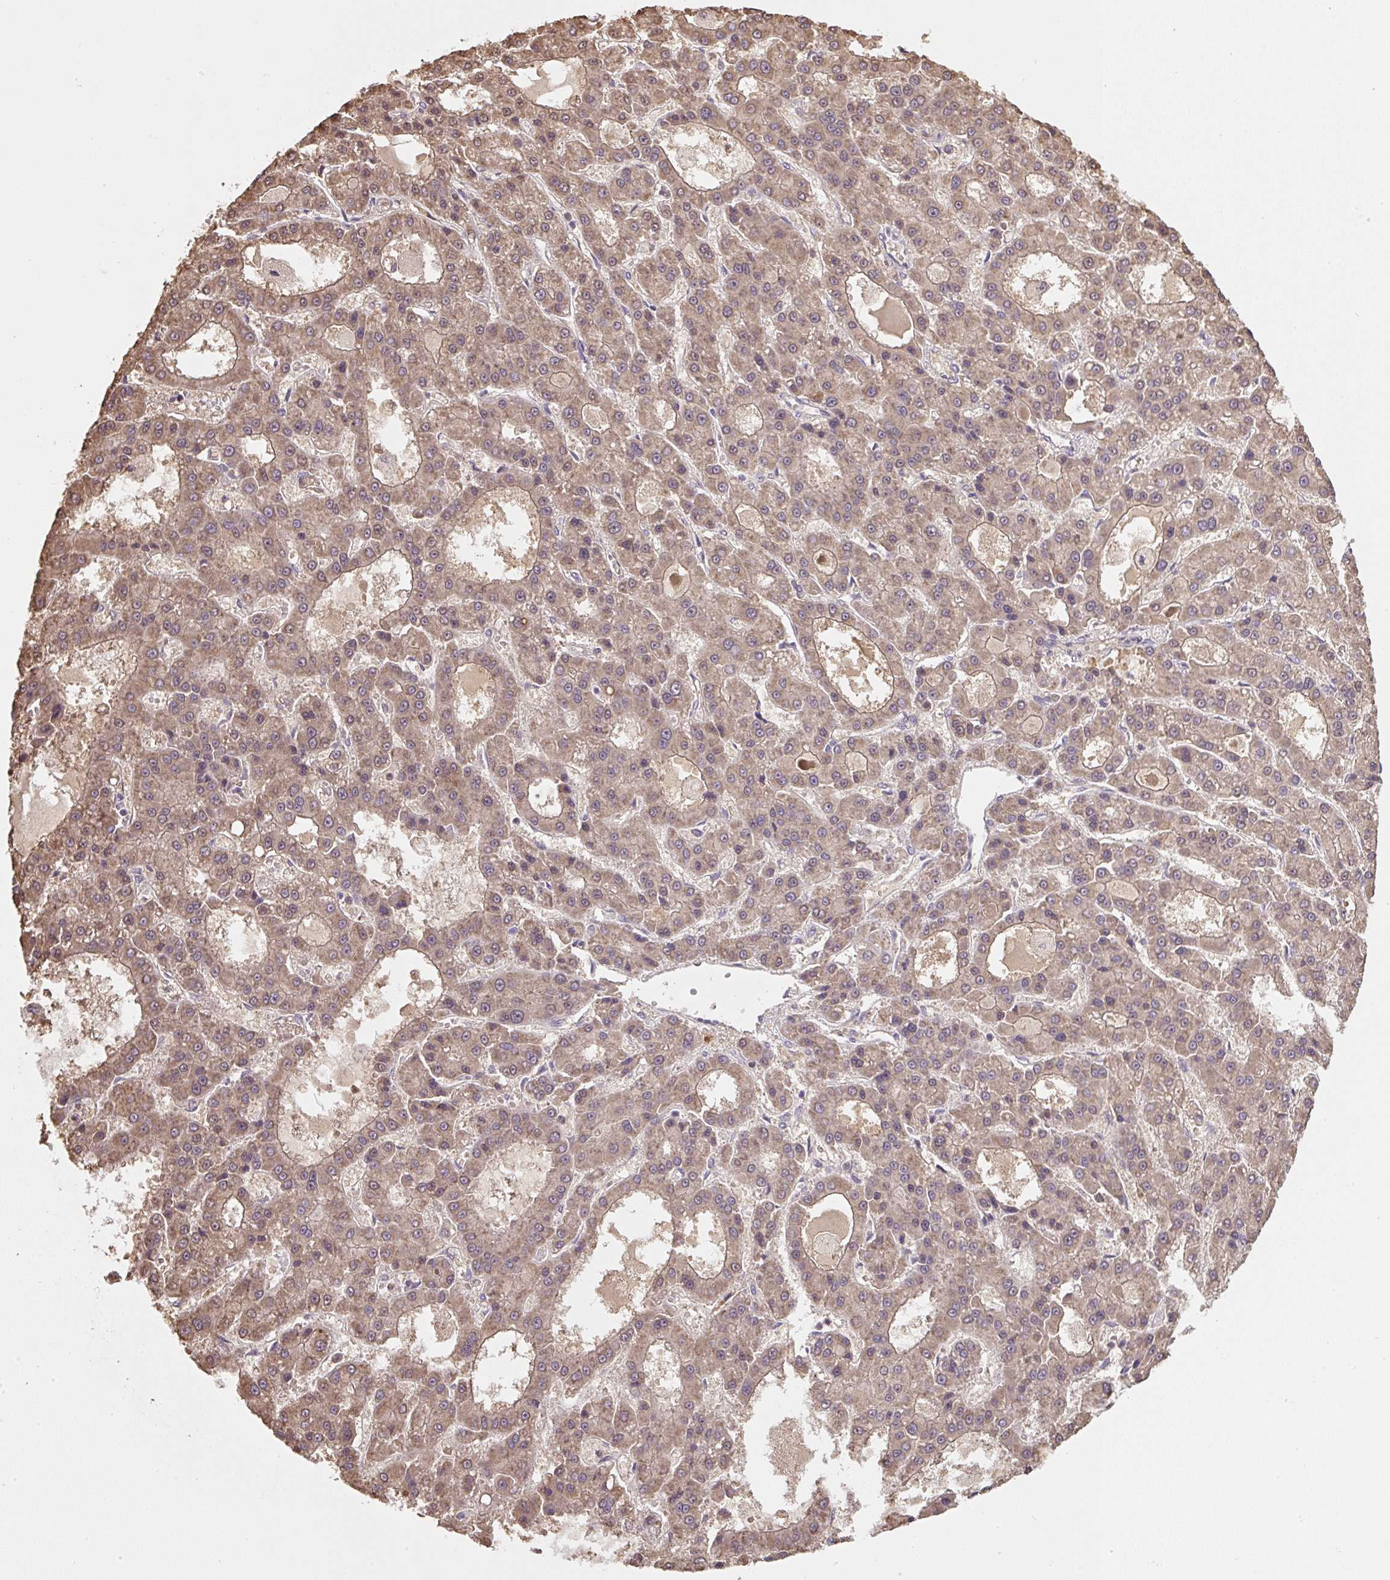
{"staining": {"intensity": "moderate", "quantity": ">75%", "location": "cytoplasmic/membranous,nuclear"}, "tissue": "liver cancer", "cell_type": "Tumor cells", "image_type": "cancer", "snomed": [{"axis": "morphology", "description": "Carcinoma, Hepatocellular, NOS"}, {"axis": "topography", "description": "Liver"}], "caption": "Approximately >75% of tumor cells in human liver hepatocellular carcinoma show moderate cytoplasmic/membranous and nuclear protein staining as visualized by brown immunohistochemical staining.", "gene": "TMEM170B", "patient": {"sex": "male", "age": 70}}